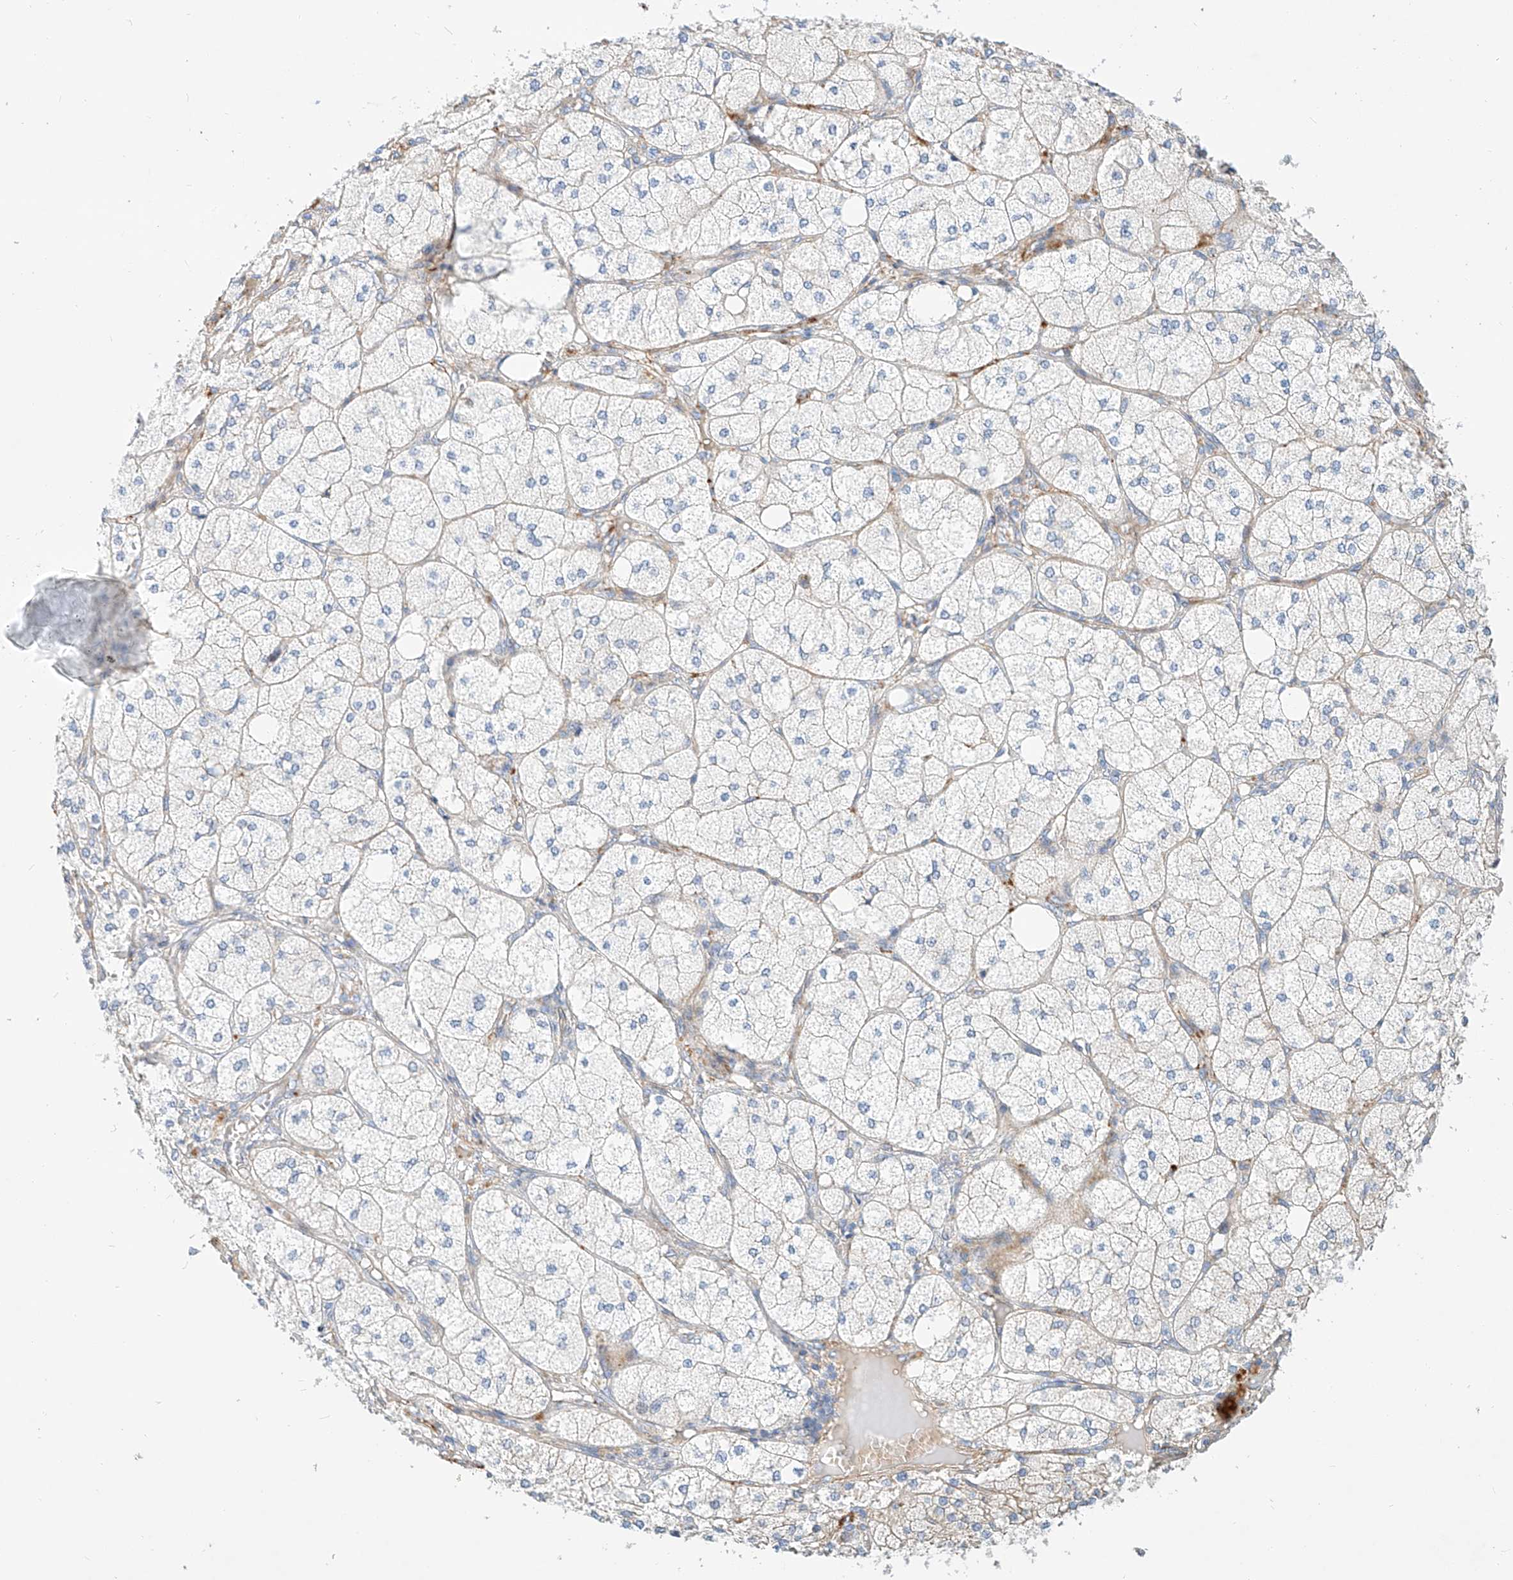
{"staining": {"intensity": "moderate", "quantity": "25%-75%", "location": "cytoplasmic/membranous"}, "tissue": "adrenal gland", "cell_type": "Glandular cells", "image_type": "normal", "snomed": [{"axis": "morphology", "description": "Normal tissue, NOS"}, {"axis": "topography", "description": "Adrenal gland"}], "caption": "The histopathology image exhibits a brown stain indicating the presence of a protein in the cytoplasmic/membranous of glandular cells in adrenal gland.", "gene": "KCNH5", "patient": {"sex": "female", "age": 61}}